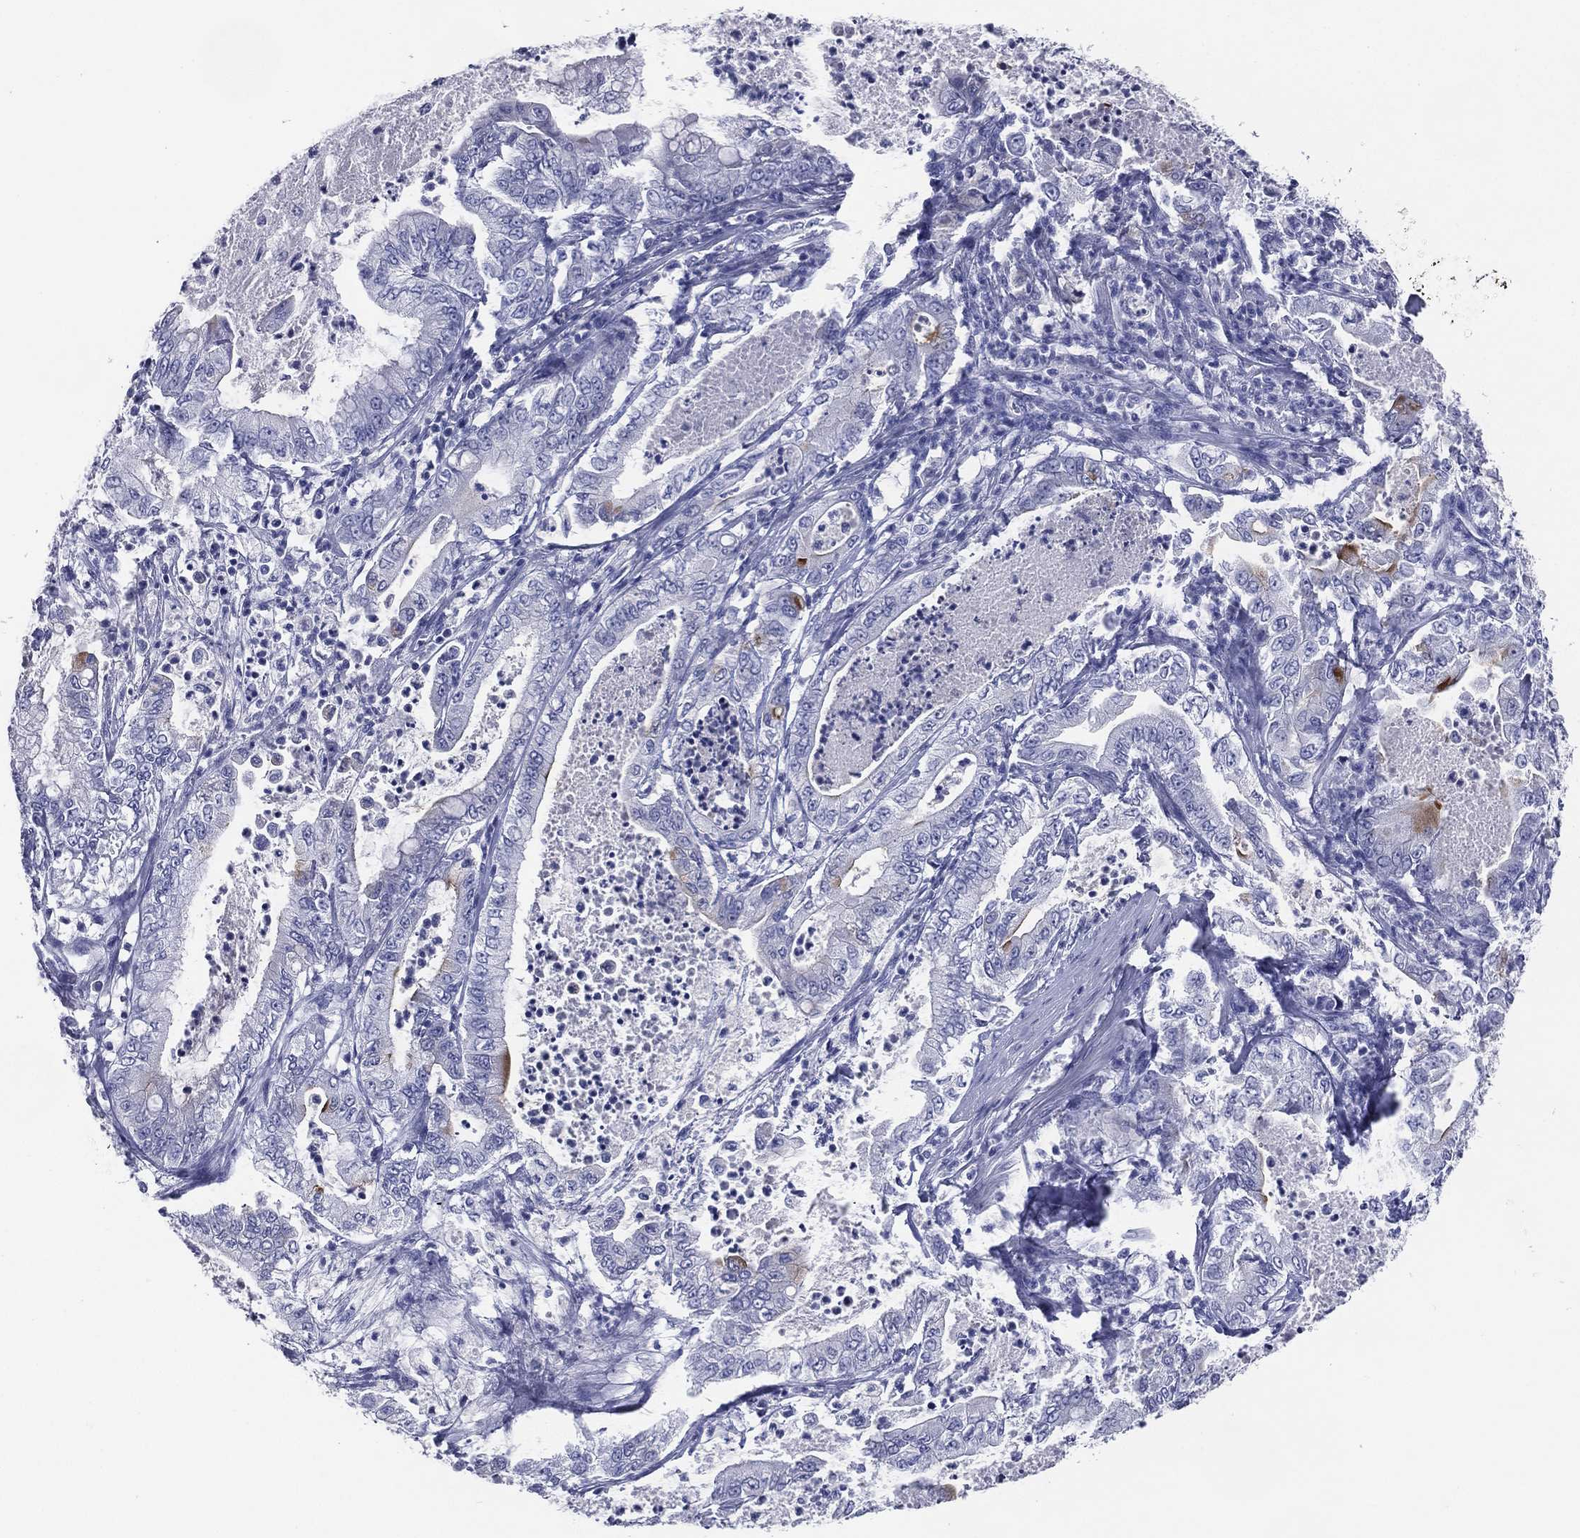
{"staining": {"intensity": "negative", "quantity": "none", "location": "none"}, "tissue": "pancreatic cancer", "cell_type": "Tumor cells", "image_type": "cancer", "snomed": [{"axis": "morphology", "description": "Adenocarcinoma, NOS"}, {"axis": "topography", "description": "Pancreas"}], "caption": "A photomicrograph of pancreatic adenocarcinoma stained for a protein displays no brown staining in tumor cells. The staining was performed using DAB to visualize the protein expression in brown, while the nuclei were stained in blue with hematoxylin (Magnification: 20x).", "gene": "ACE2", "patient": {"sex": "male", "age": 71}}